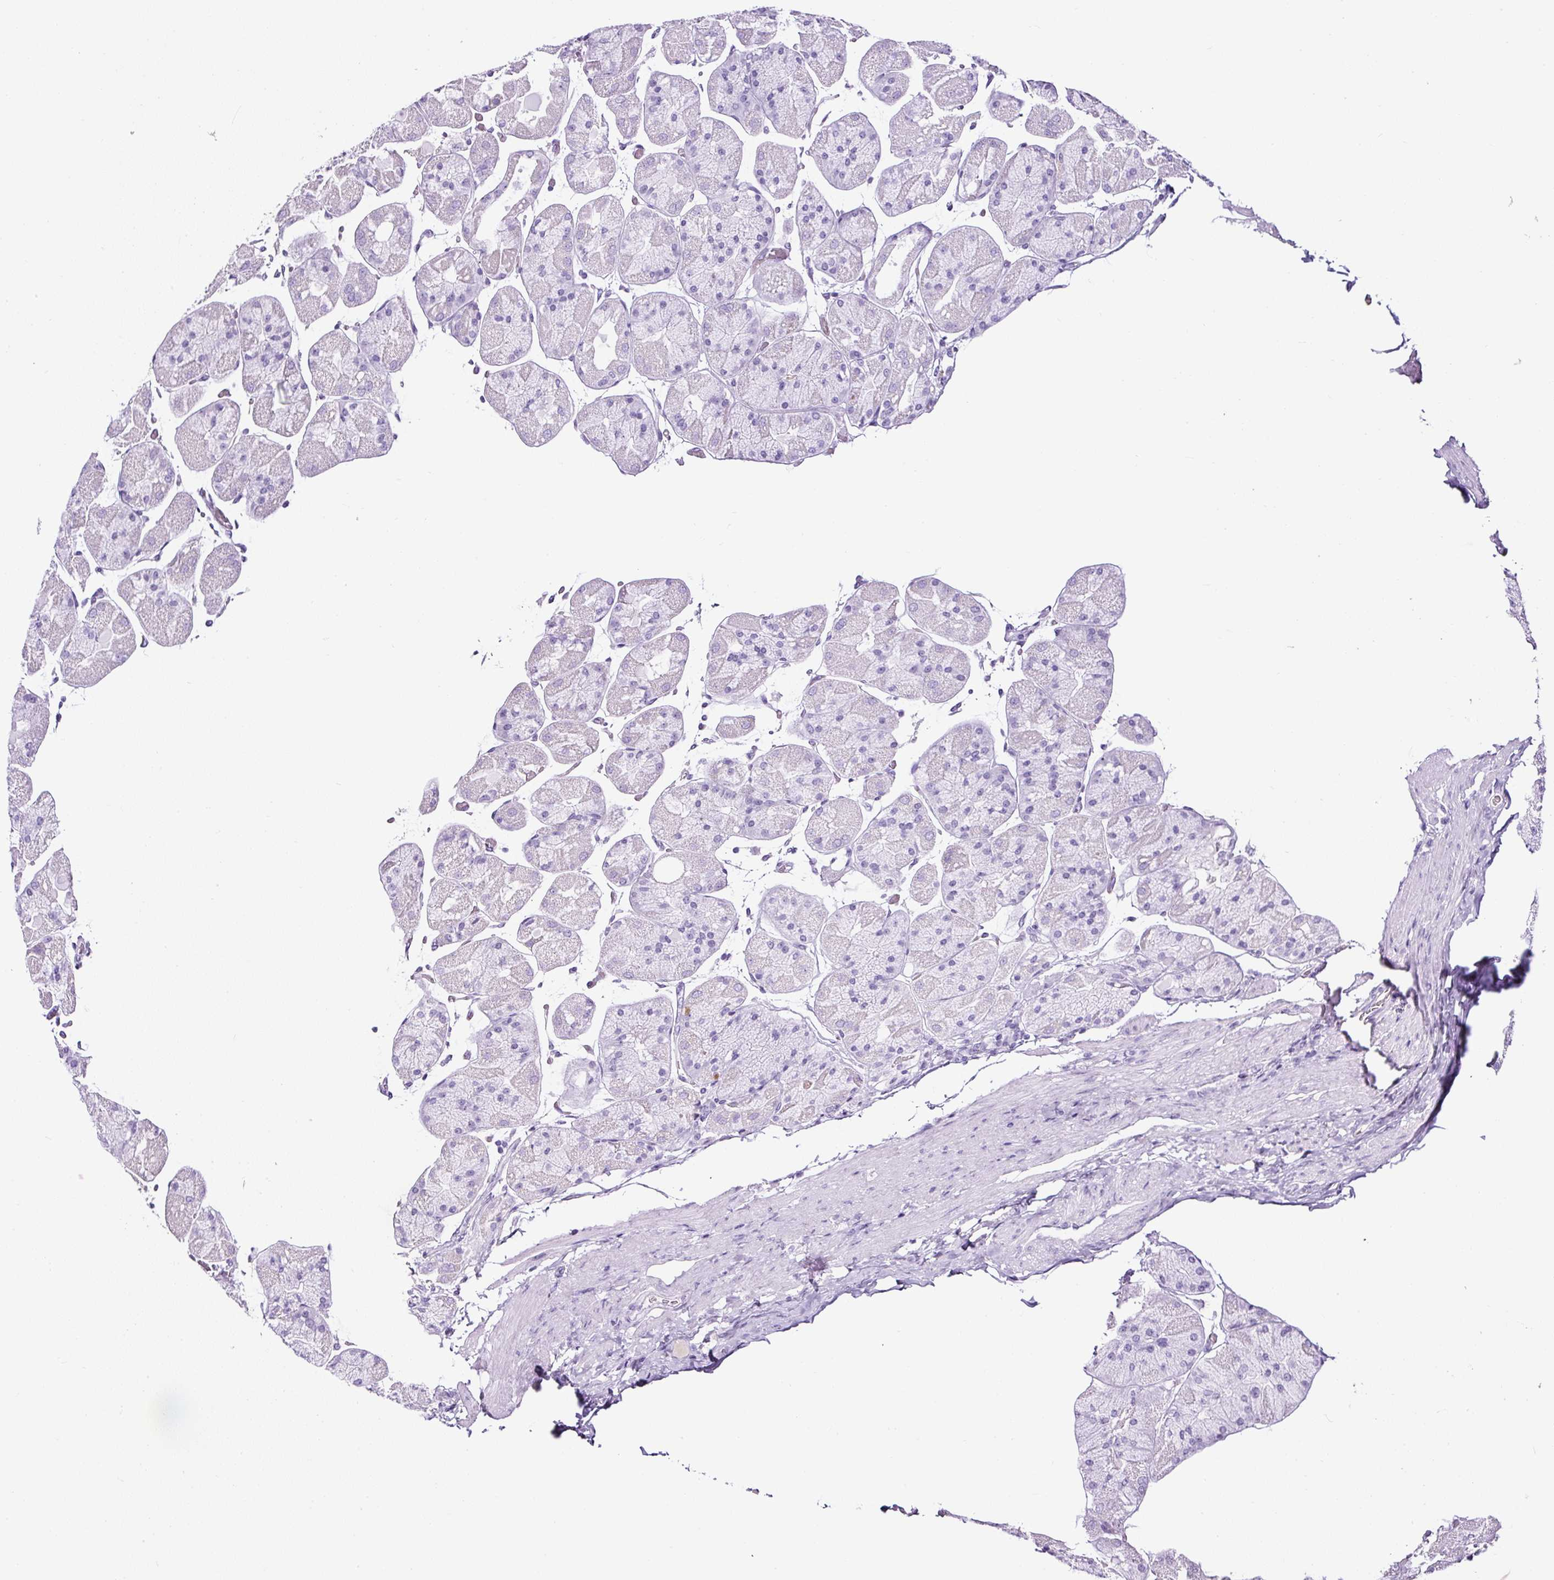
{"staining": {"intensity": "negative", "quantity": "none", "location": "none"}, "tissue": "stomach", "cell_type": "Glandular cells", "image_type": "normal", "snomed": [{"axis": "morphology", "description": "Normal tissue, NOS"}, {"axis": "topography", "description": "Stomach"}], "caption": "Stomach was stained to show a protein in brown. There is no significant staining in glandular cells. (DAB (3,3'-diaminobenzidine) immunohistochemistry with hematoxylin counter stain).", "gene": "TMEM200B", "patient": {"sex": "female", "age": 61}}